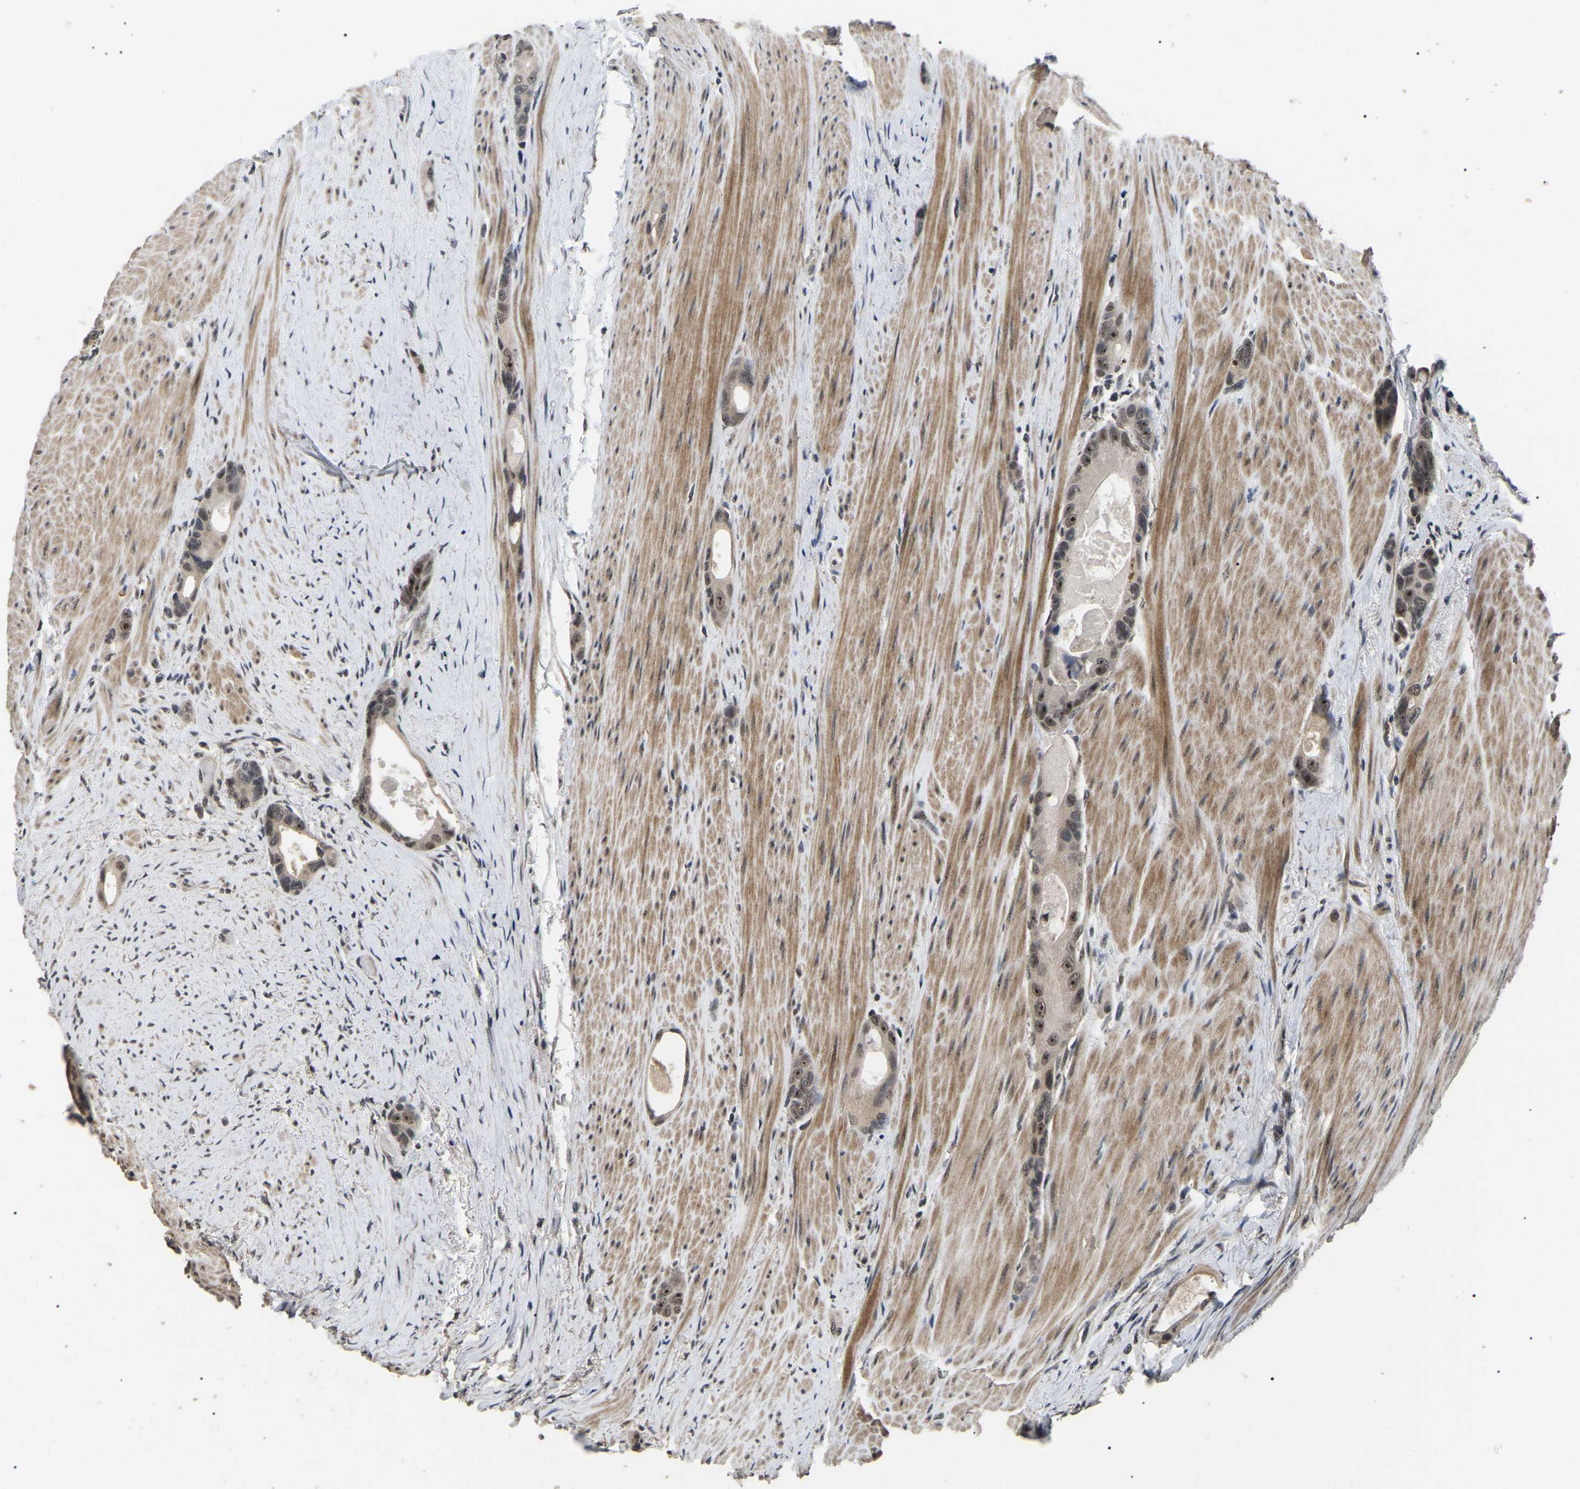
{"staining": {"intensity": "moderate", "quantity": ">75%", "location": "nuclear"}, "tissue": "colorectal cancer", "cell_type": "Tumor cells", "image_type": "cancer", "snomed": [{"axis": "morphology", "description": "Adenocarcinoma, NOS"}, {"axis": "topography", "description": "Rectum"}], "caption": "Colorectal cancer stained for a protein (brown) shows moderate nuclear positive staining in approximately >75% of tumor cells.", "gene": "PPM1E", "patient": {"sex": "male", "age": 51}}